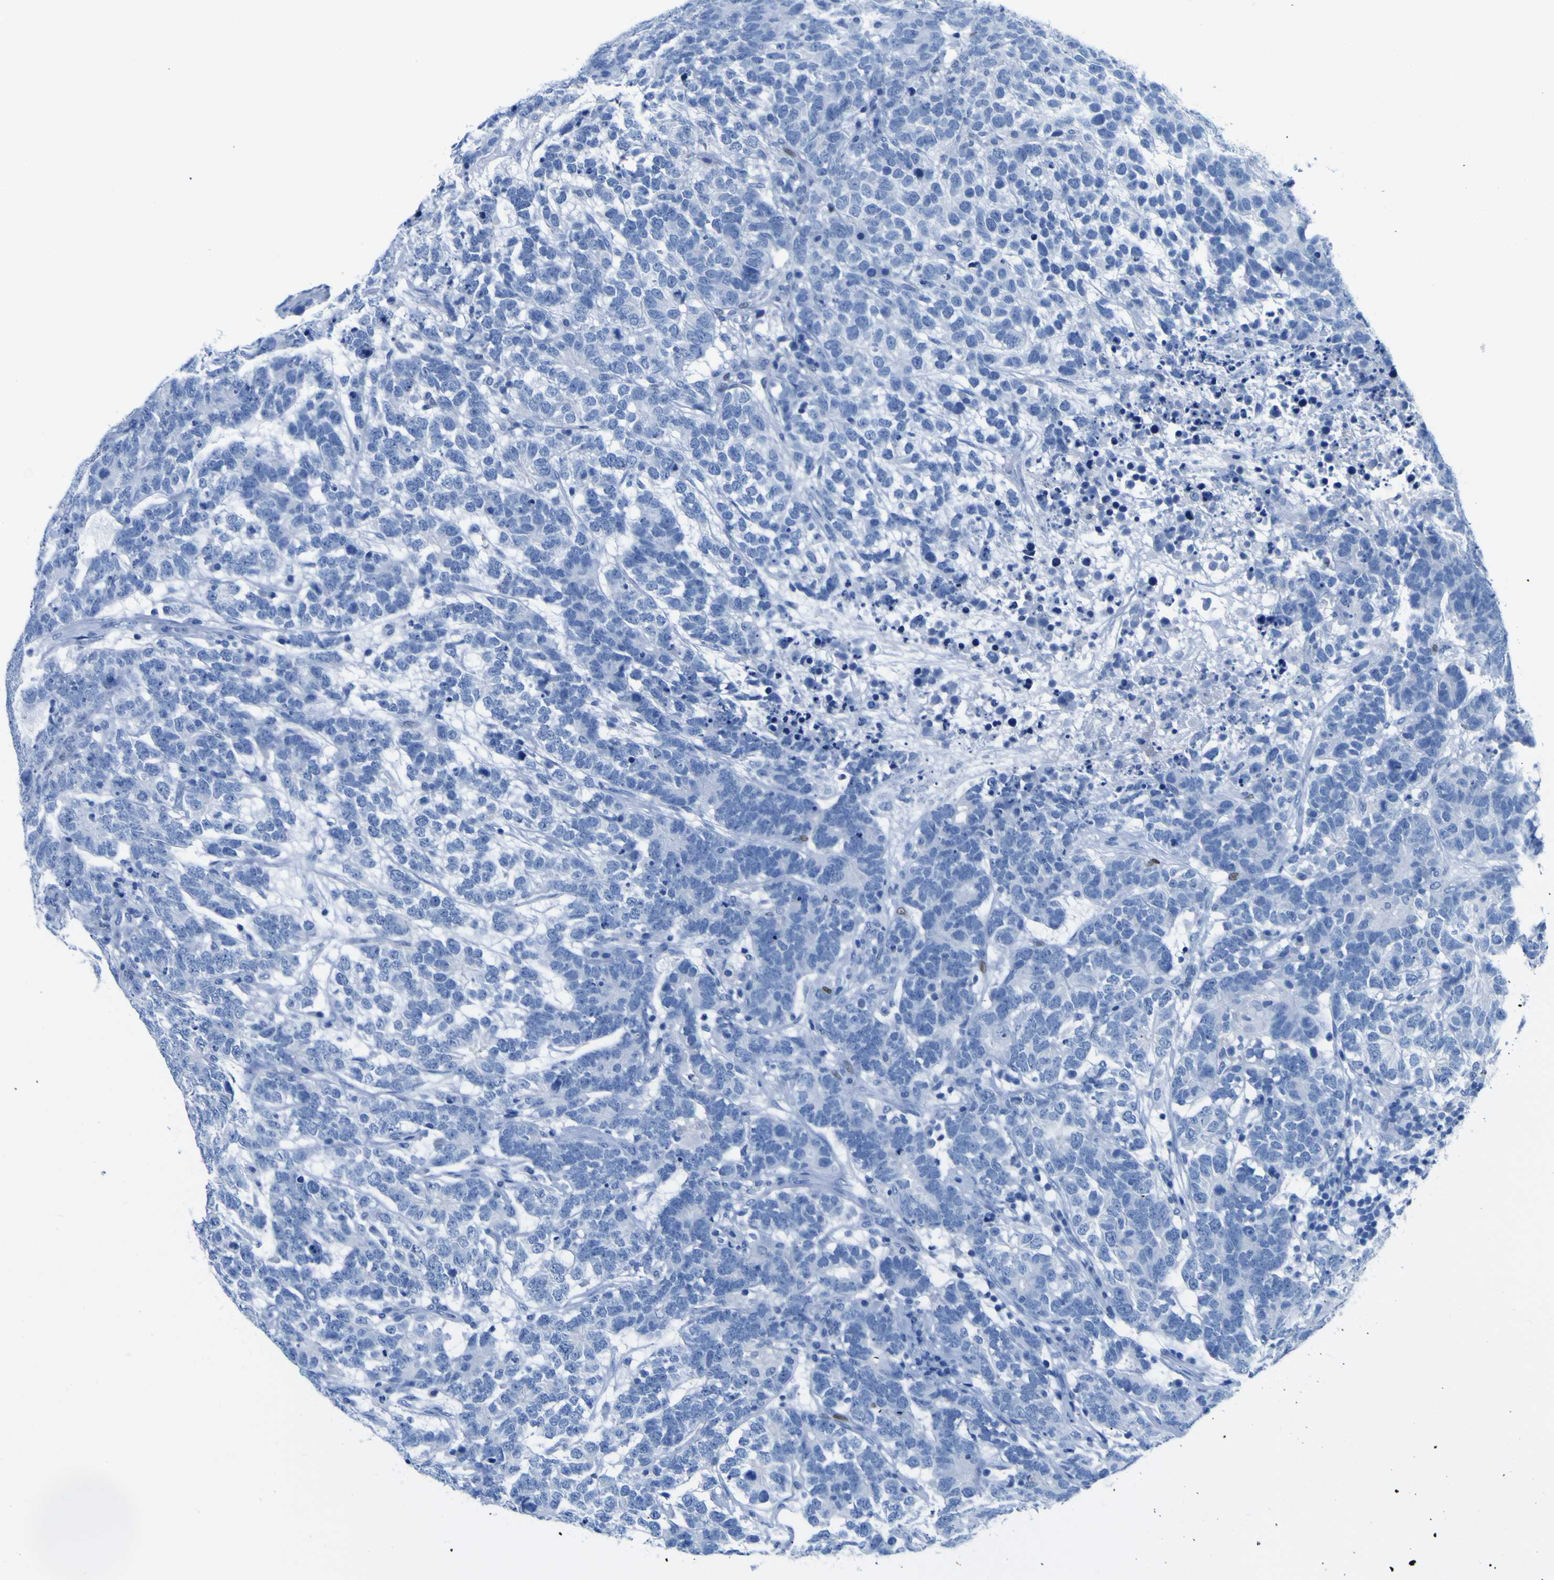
{"staining": {"intensity": "negative", "quantity": "none", "location": "none"}, "tissue": "testis cancer", "cell_type": "Tumor cells", "image_type": "cancer", "snomed": [{"axis": "morphology", "description": "Carcinoma, Embryonal, NOS"}, {"axis": "topography", "description": "Testis"}], "caption": "A micrograph of human embryonal carcinoma (testis) is negative for staining in tumor cells.", "gene": "DACH1", "patient": {"sex": "male", "age": 26}}